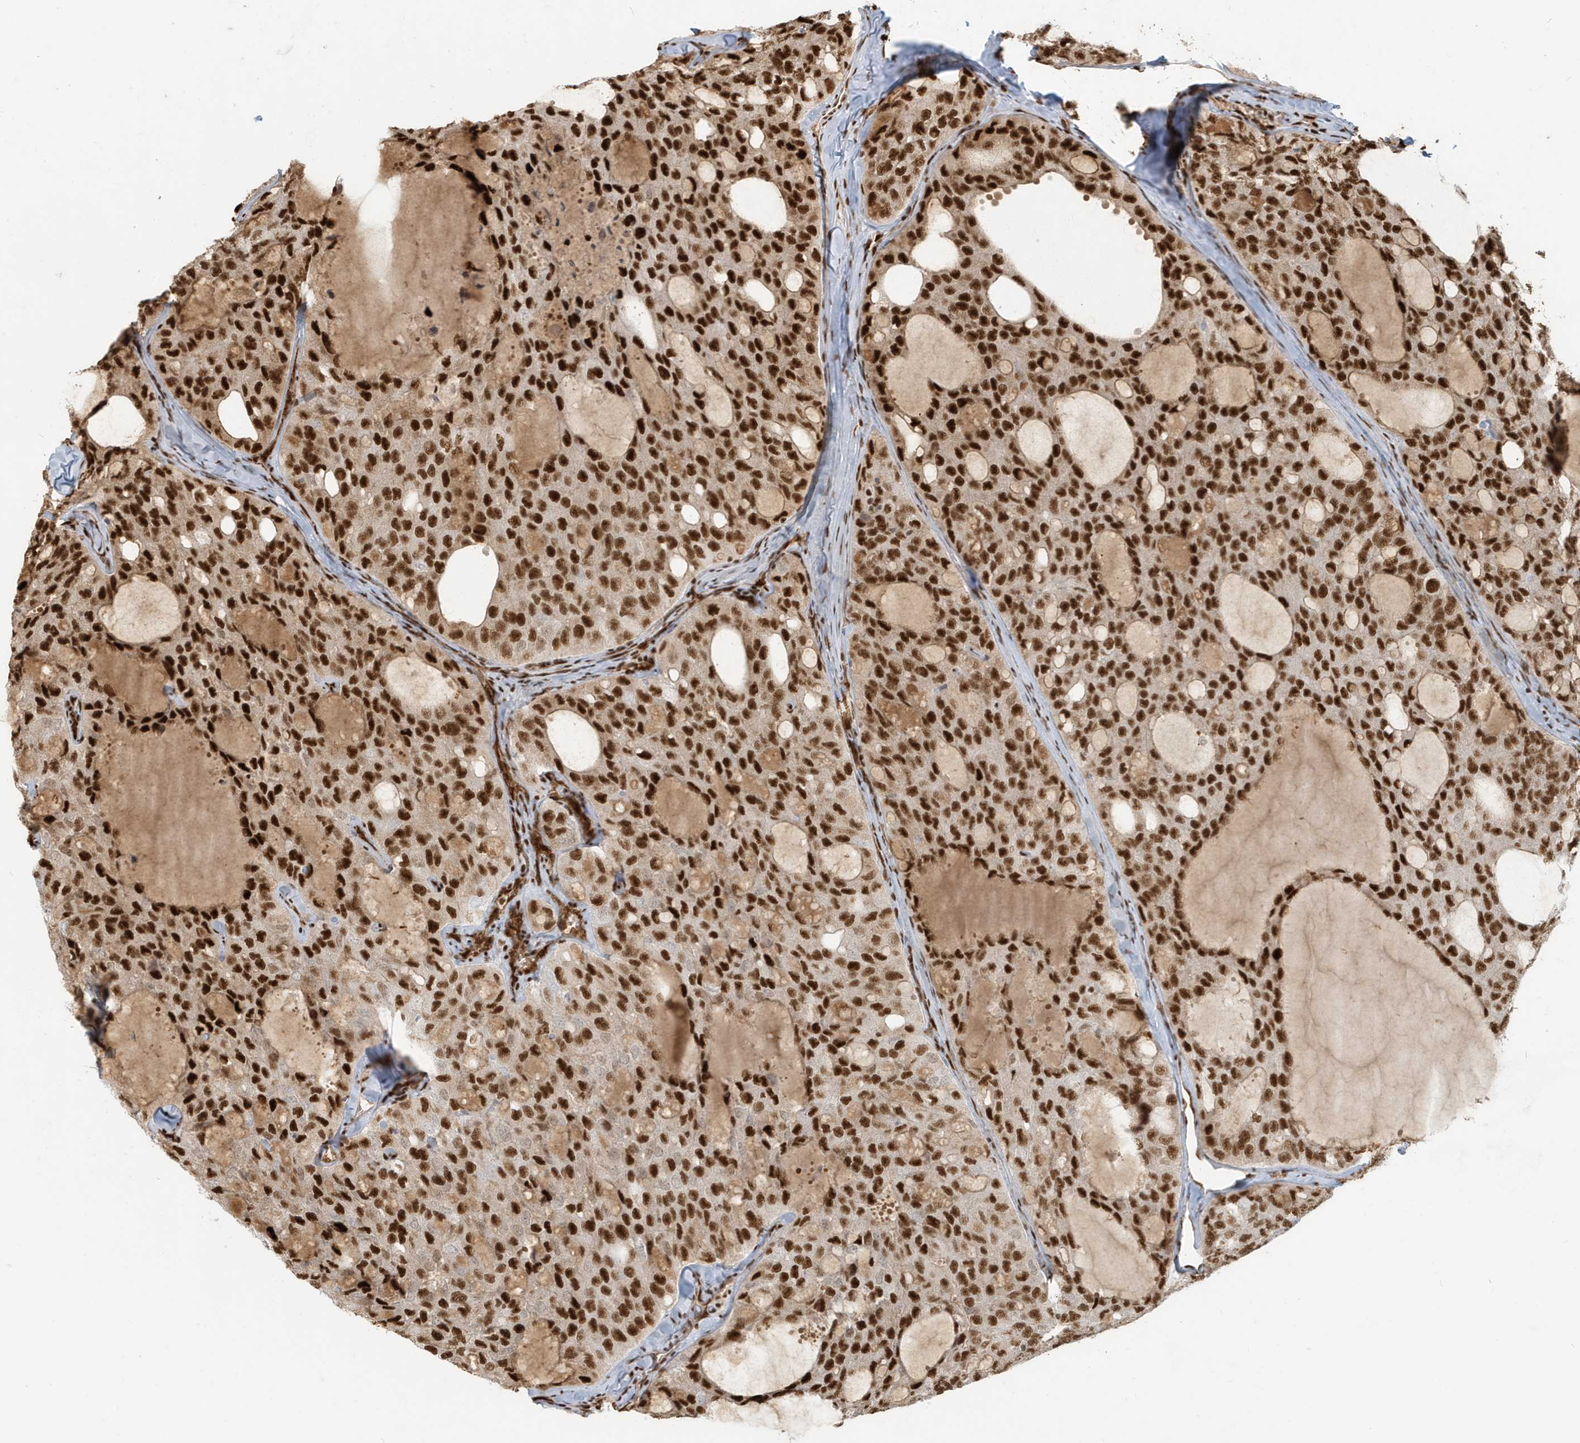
{"staining": {"intensity": "strong", "quantity": ">75%", "location": "nuclear"}, "tissue": "thyroid cancer", "cell_type": "Tumor cells", "image_type": "cancer", "snomed": [{"axis": "morphology", "description": "Follicular adenoma carcinoma, NOS"}, {"axis": "topography", "description": "Thyroid gland"}], "caption": "Thyroid follicular adenoma carcinoma was stained to show a protein in brown. There is high levels of strong nuclear expression in about >75% of tumor cells. (Brightfield microscopy of DAB IHC at high magnification).", "gene": "CKS2", "patient": {"sex": "male", "age": 75}}